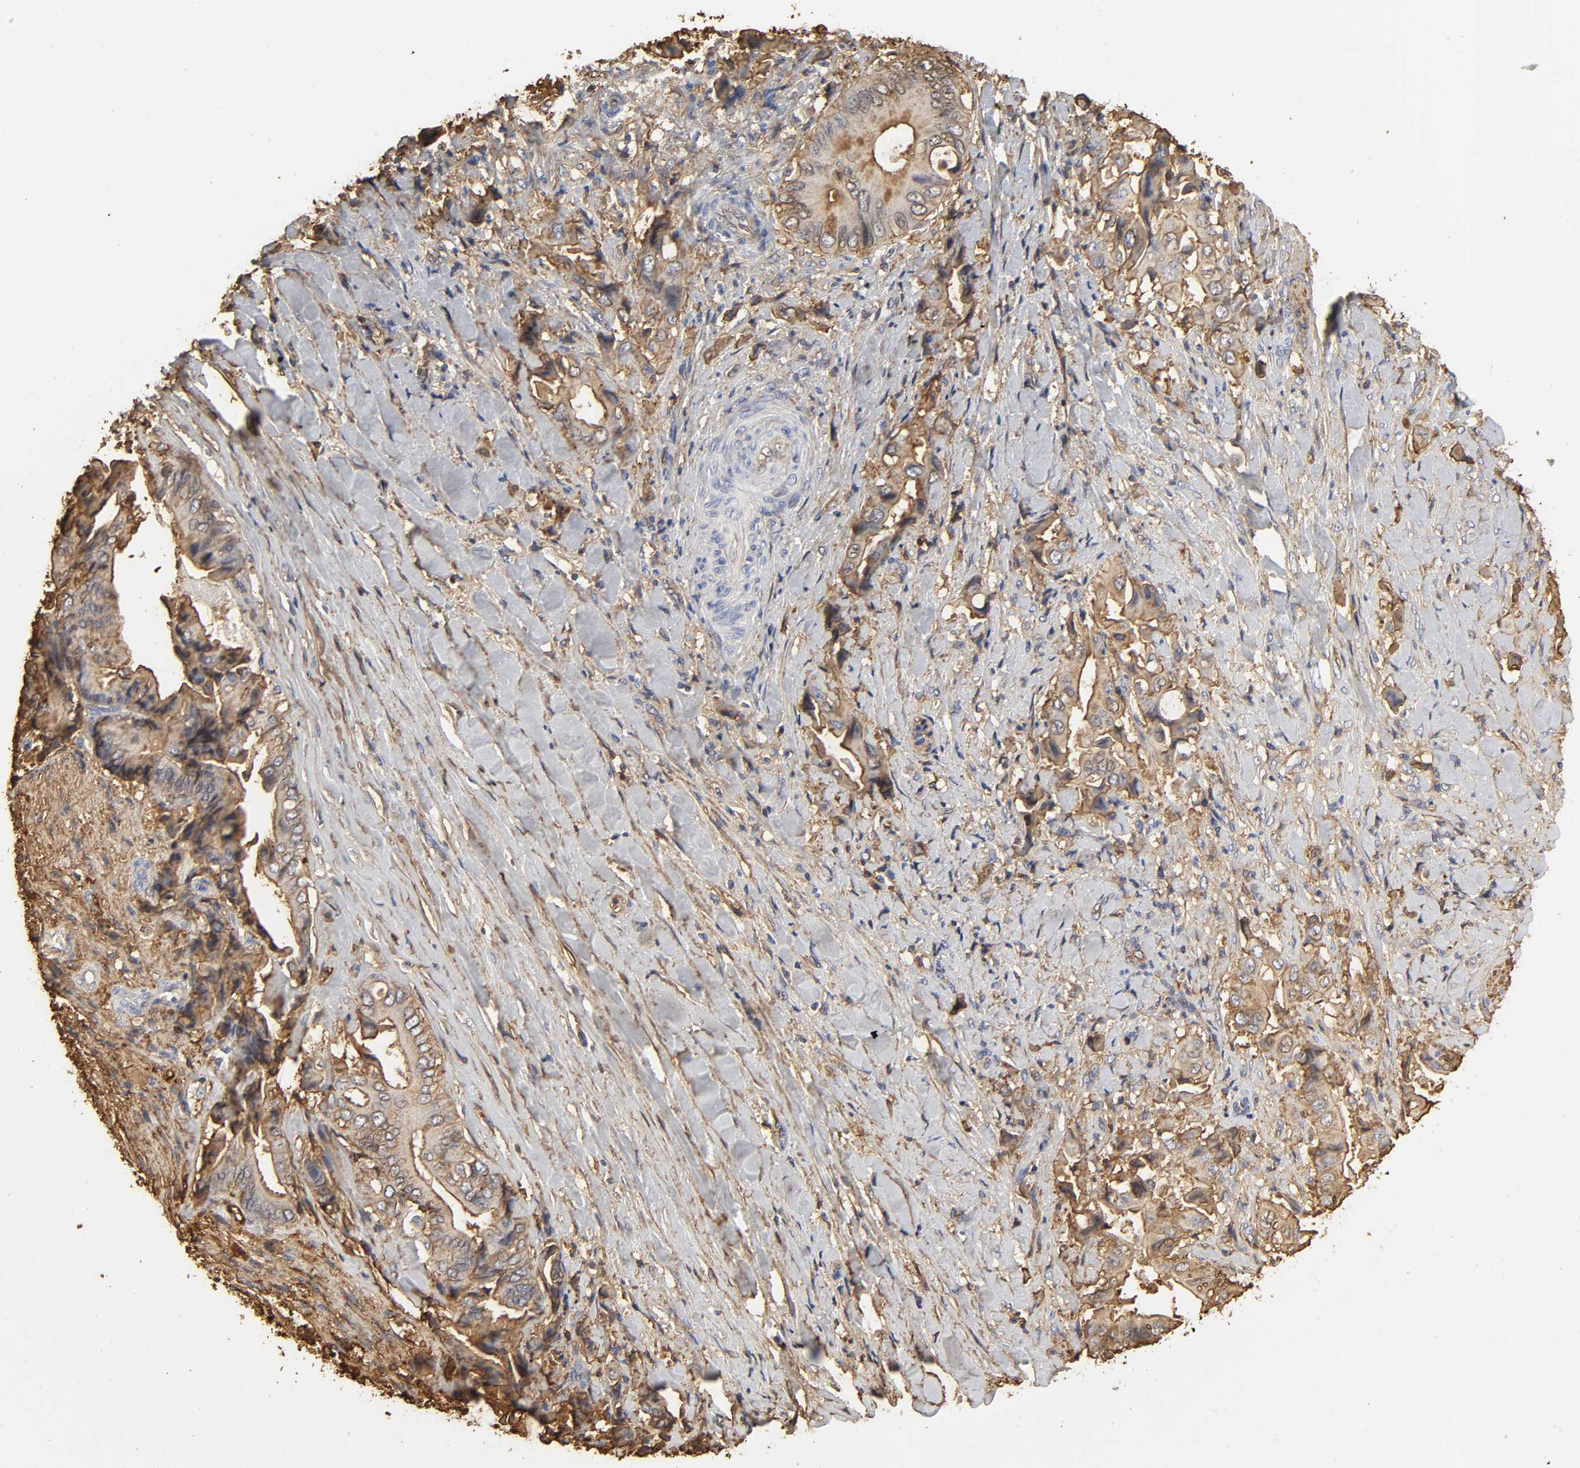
{"staining": {"intensity": "moderate", "quantity": ">75%", "location": "cytoplasmic/membranous"}, "tissue": "liver cancer", "cell_type": "Tumor cells", "image_type": "cancer", "snomed": [{"axis": "morphology", "description": "Cholangiocarcinoma"}, {"axis": "topography", "description": "Liver"}], "caption": "Immunohistochemistry (IHC) histopathology image of neoplastic tissue: cholangiocarcinoma (liver) stained using immunohistochemistry exhibits medium levels of moderate protein expression localized specifically in the cytoplasmic/membranous of tumor cells, appearing as a cytoplasmic/membranous brown color.", "gene": "ANXA2", "patient": {"sex": "male", "age": 58}}